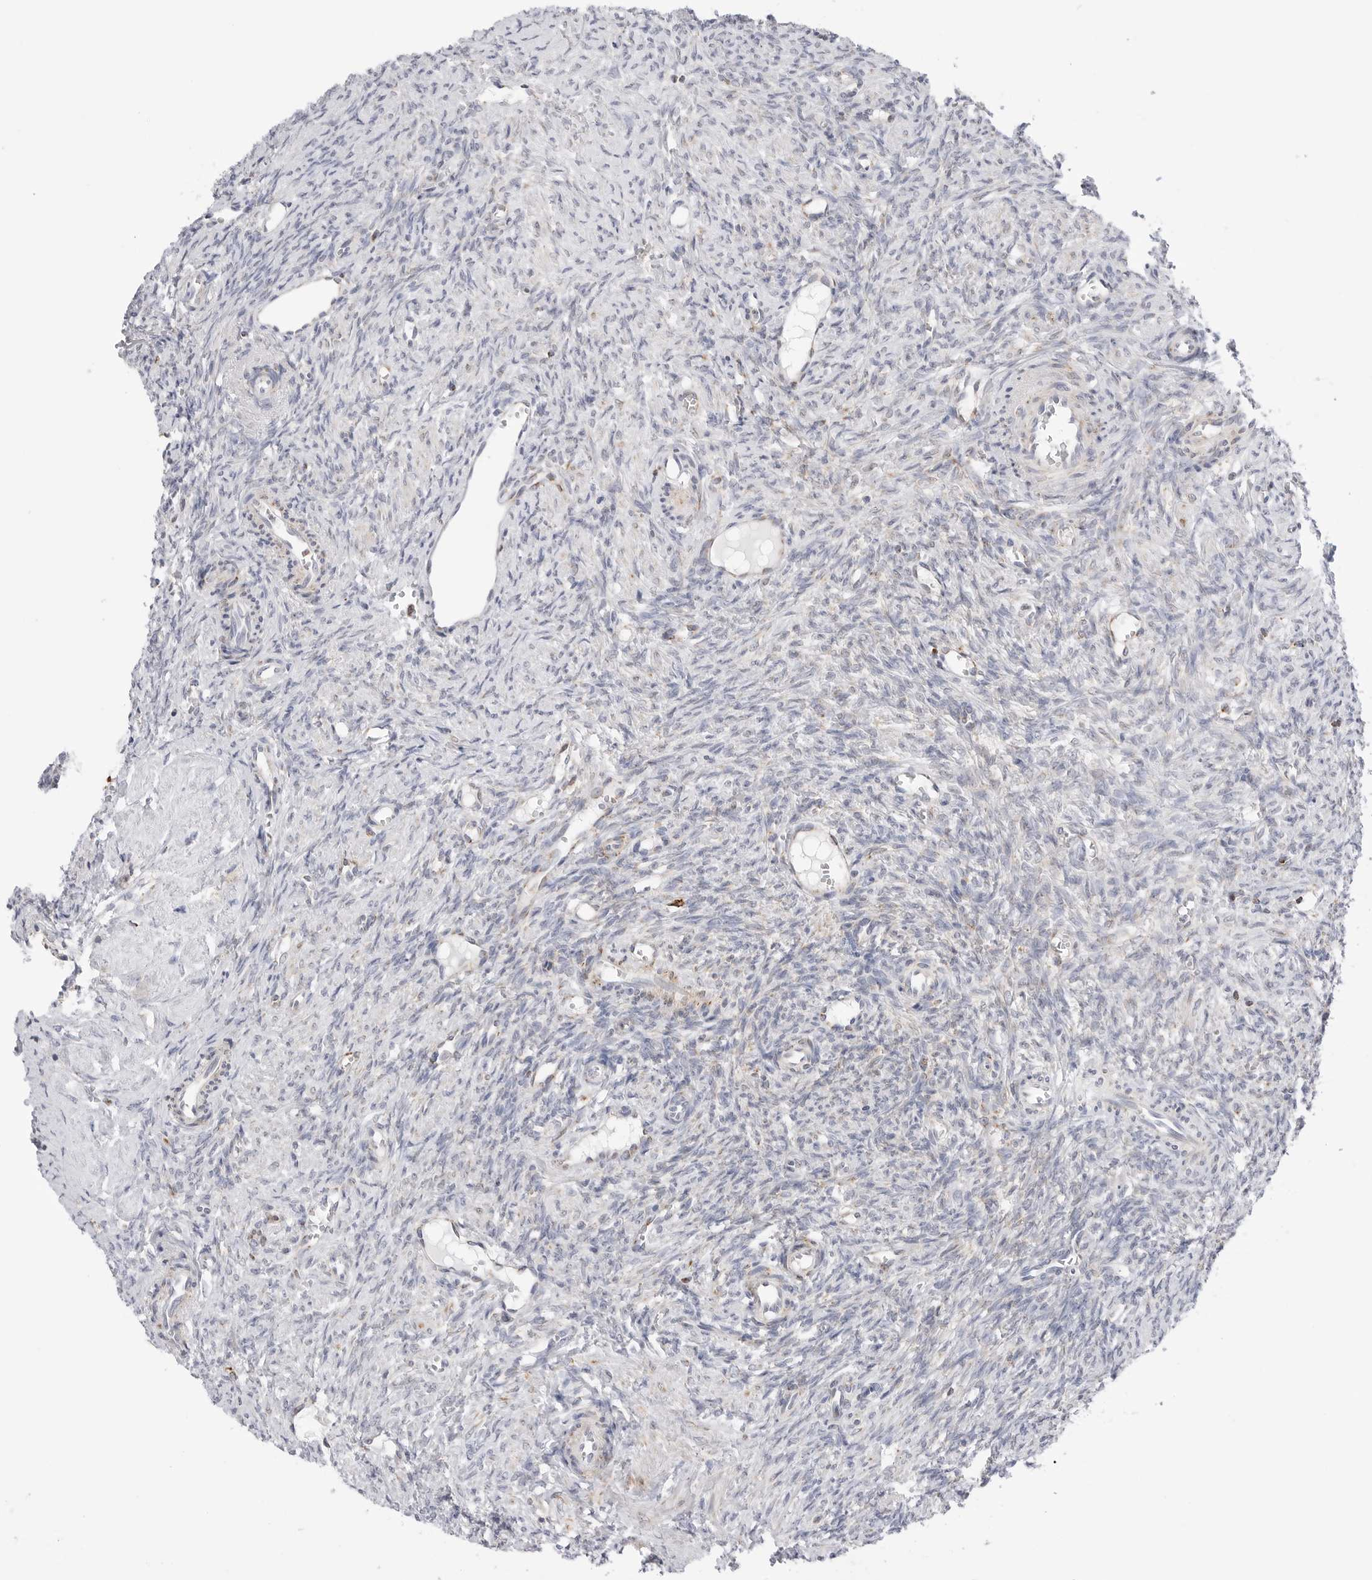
{"staining": {"intensity": "strong", "quantity": ">75%", "location": "cytoplasmic/membranous"}, "tissue": "ovary", "cell_type": "Follicle cells", "image_type": "normal", "snomed": [{"axis": "morphology", "description": "Normal tissue, NOS"}, {"axis": "topography", "description": "Ovary"}], "caption": "Protein expression analysis of benign ovary reveals strong cytoplasmic/membranous staining in about >75% of follicle cells. (IHC, brightfield microscopy, high magnification).", "gene": "ATP5IF1", "patient": {"sex": "female", "age": 41}}